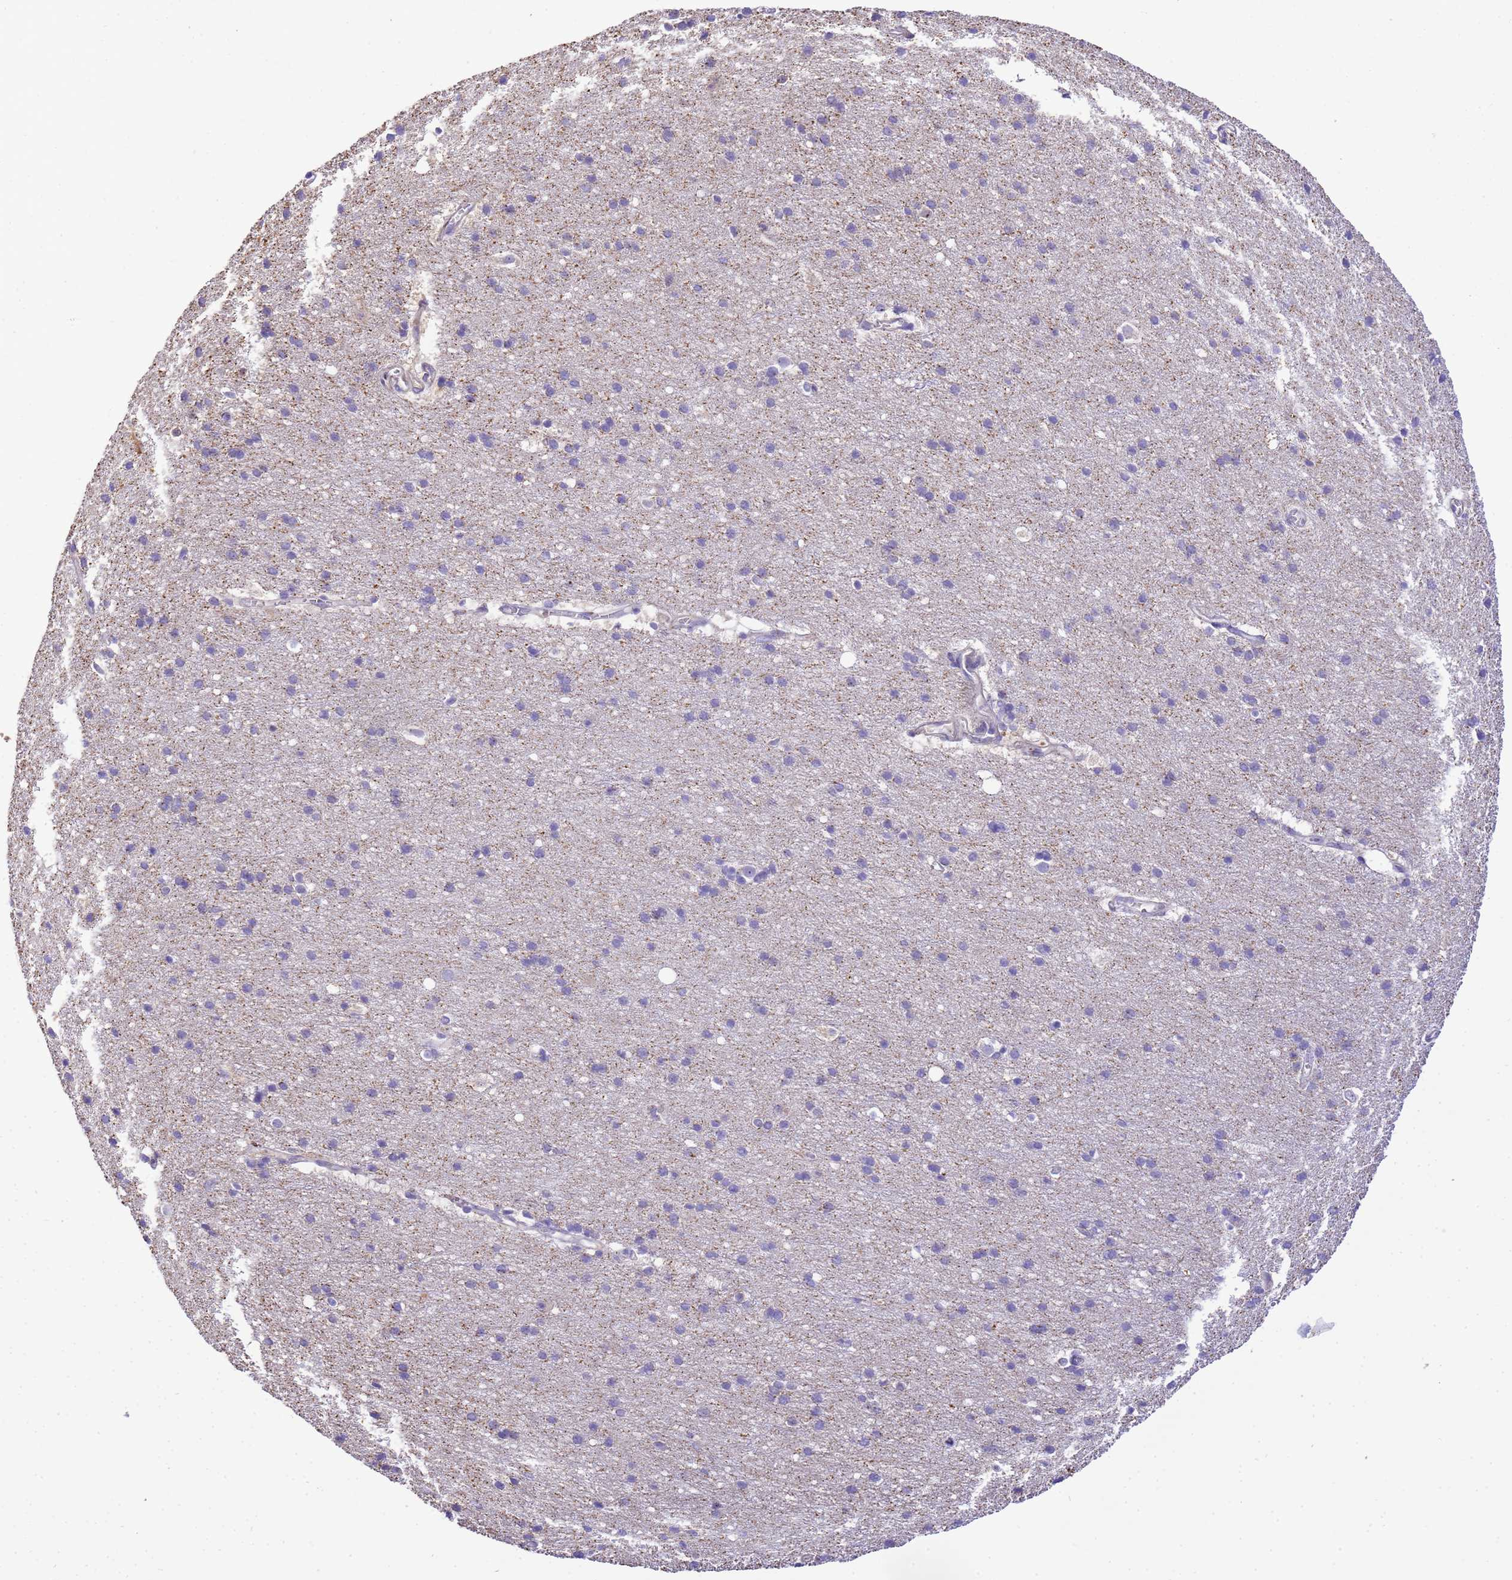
{"staining": {"intensity": "negative", "quantity": "none", "location": "none"}, "tissue": "cerebral cortex", "cell_type": "Endothelial cells", "image_type": "normal", "snomed": [{"axis": "morphology", "description": "Normal tissue, NOS"}, {"axis": "topography", "description": "Cerebral cortex"}], "caption": "A photomicrograph of human cerebral cortex is negative for staining in endothelial cells. (Brightfield microscopy of DAB immunohistochemistry at high magnification).", "gene": "WDR64", "patient": {"sex": "male", "age": 54}}